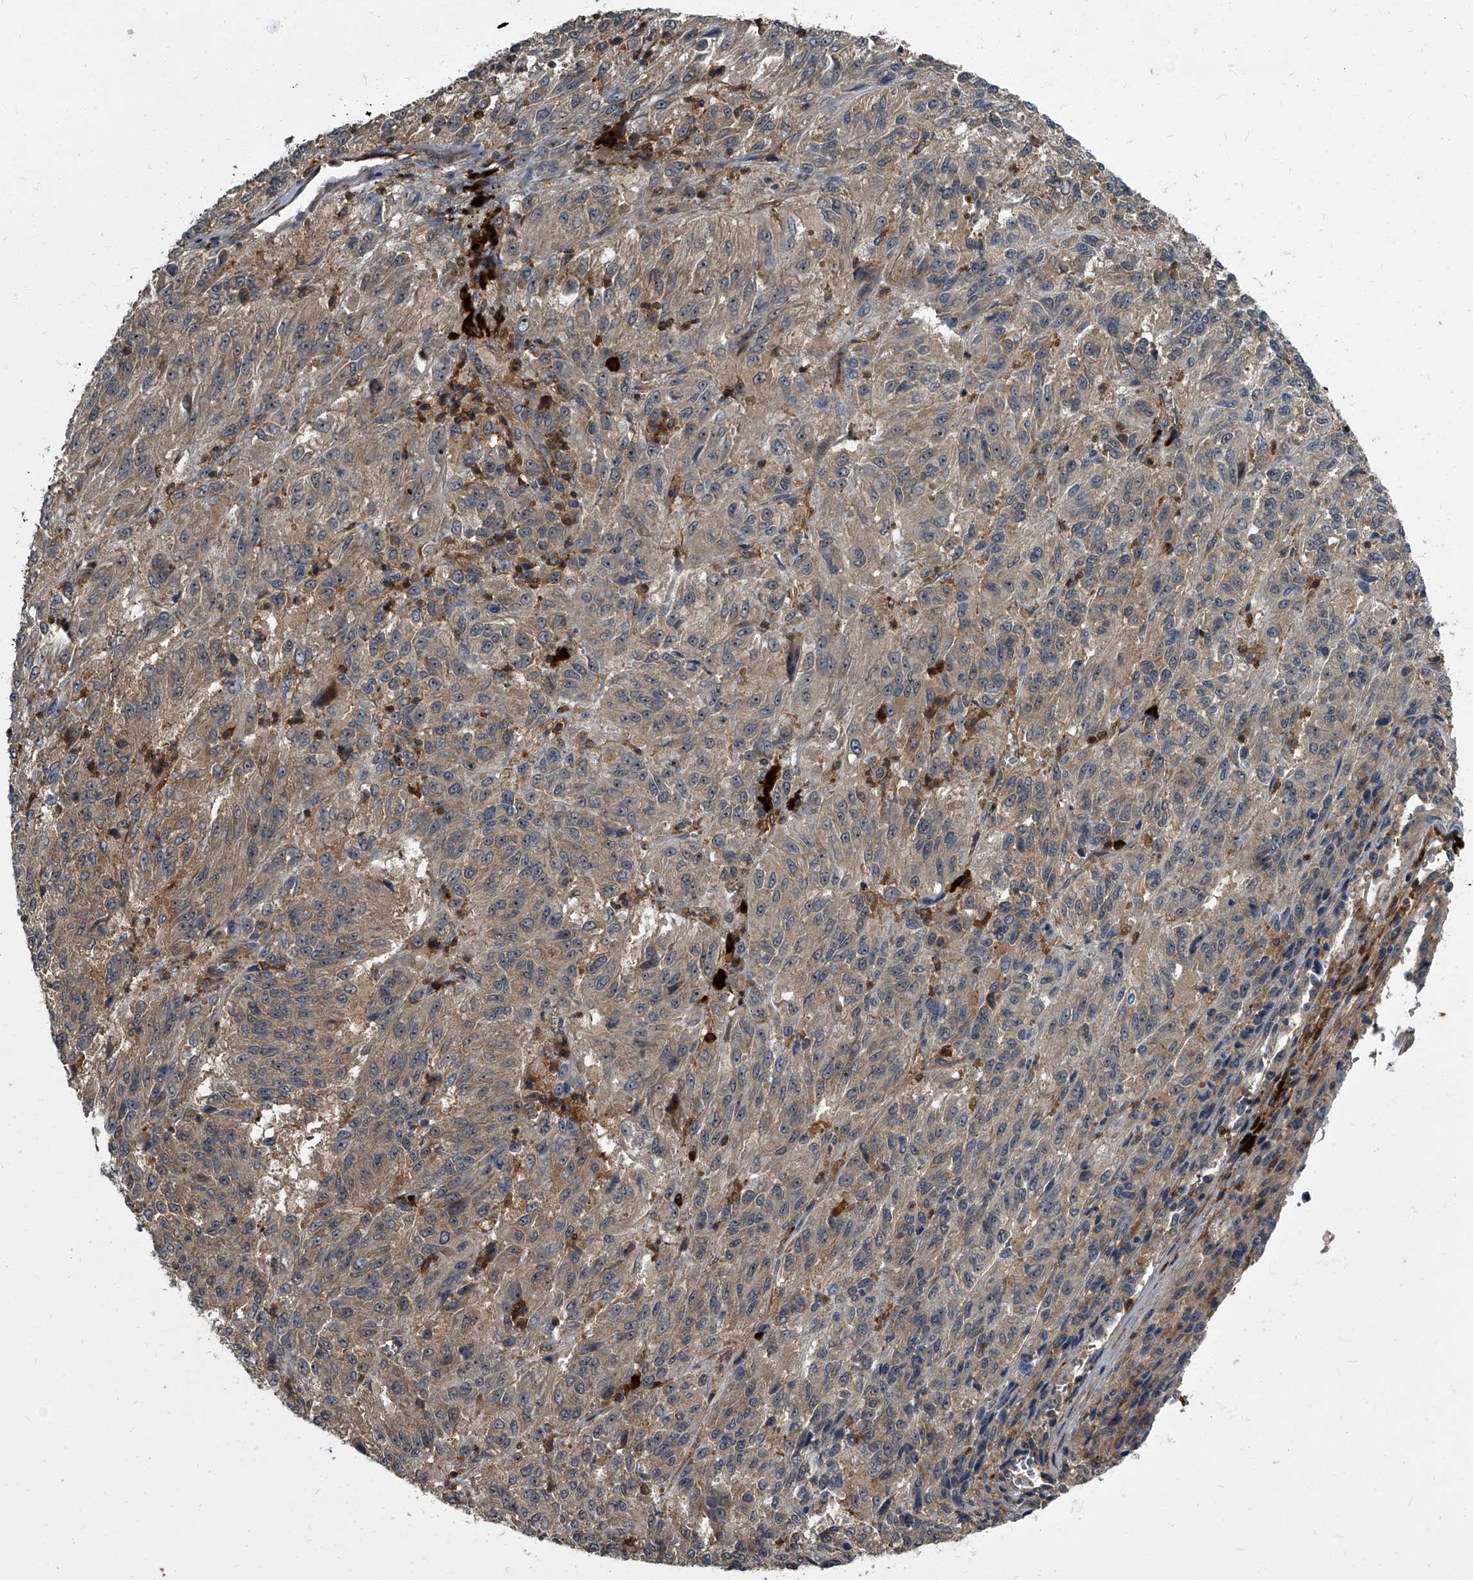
{"staining": {"intensity": "weak", "quantity": ">75%", "location": "cytoplasmic/membranous"}, "tissue": "melanoma", "cell_type": "Tumor cells", "image_type": "cancer", "snomed": [{"axis": "morphology", "description": "Malignant melanoma, Metastatic site"}, {"axis": "topography", "description": "Lung"}], "caption": "Immunohistochemical staining of malignant melanoma (metastatic site) displays weak cytoplasmic/membranous protein expression in about >75% of tumor cells.", "gene": "CDV3", "patient": {"sex": "male", "age": 64}}